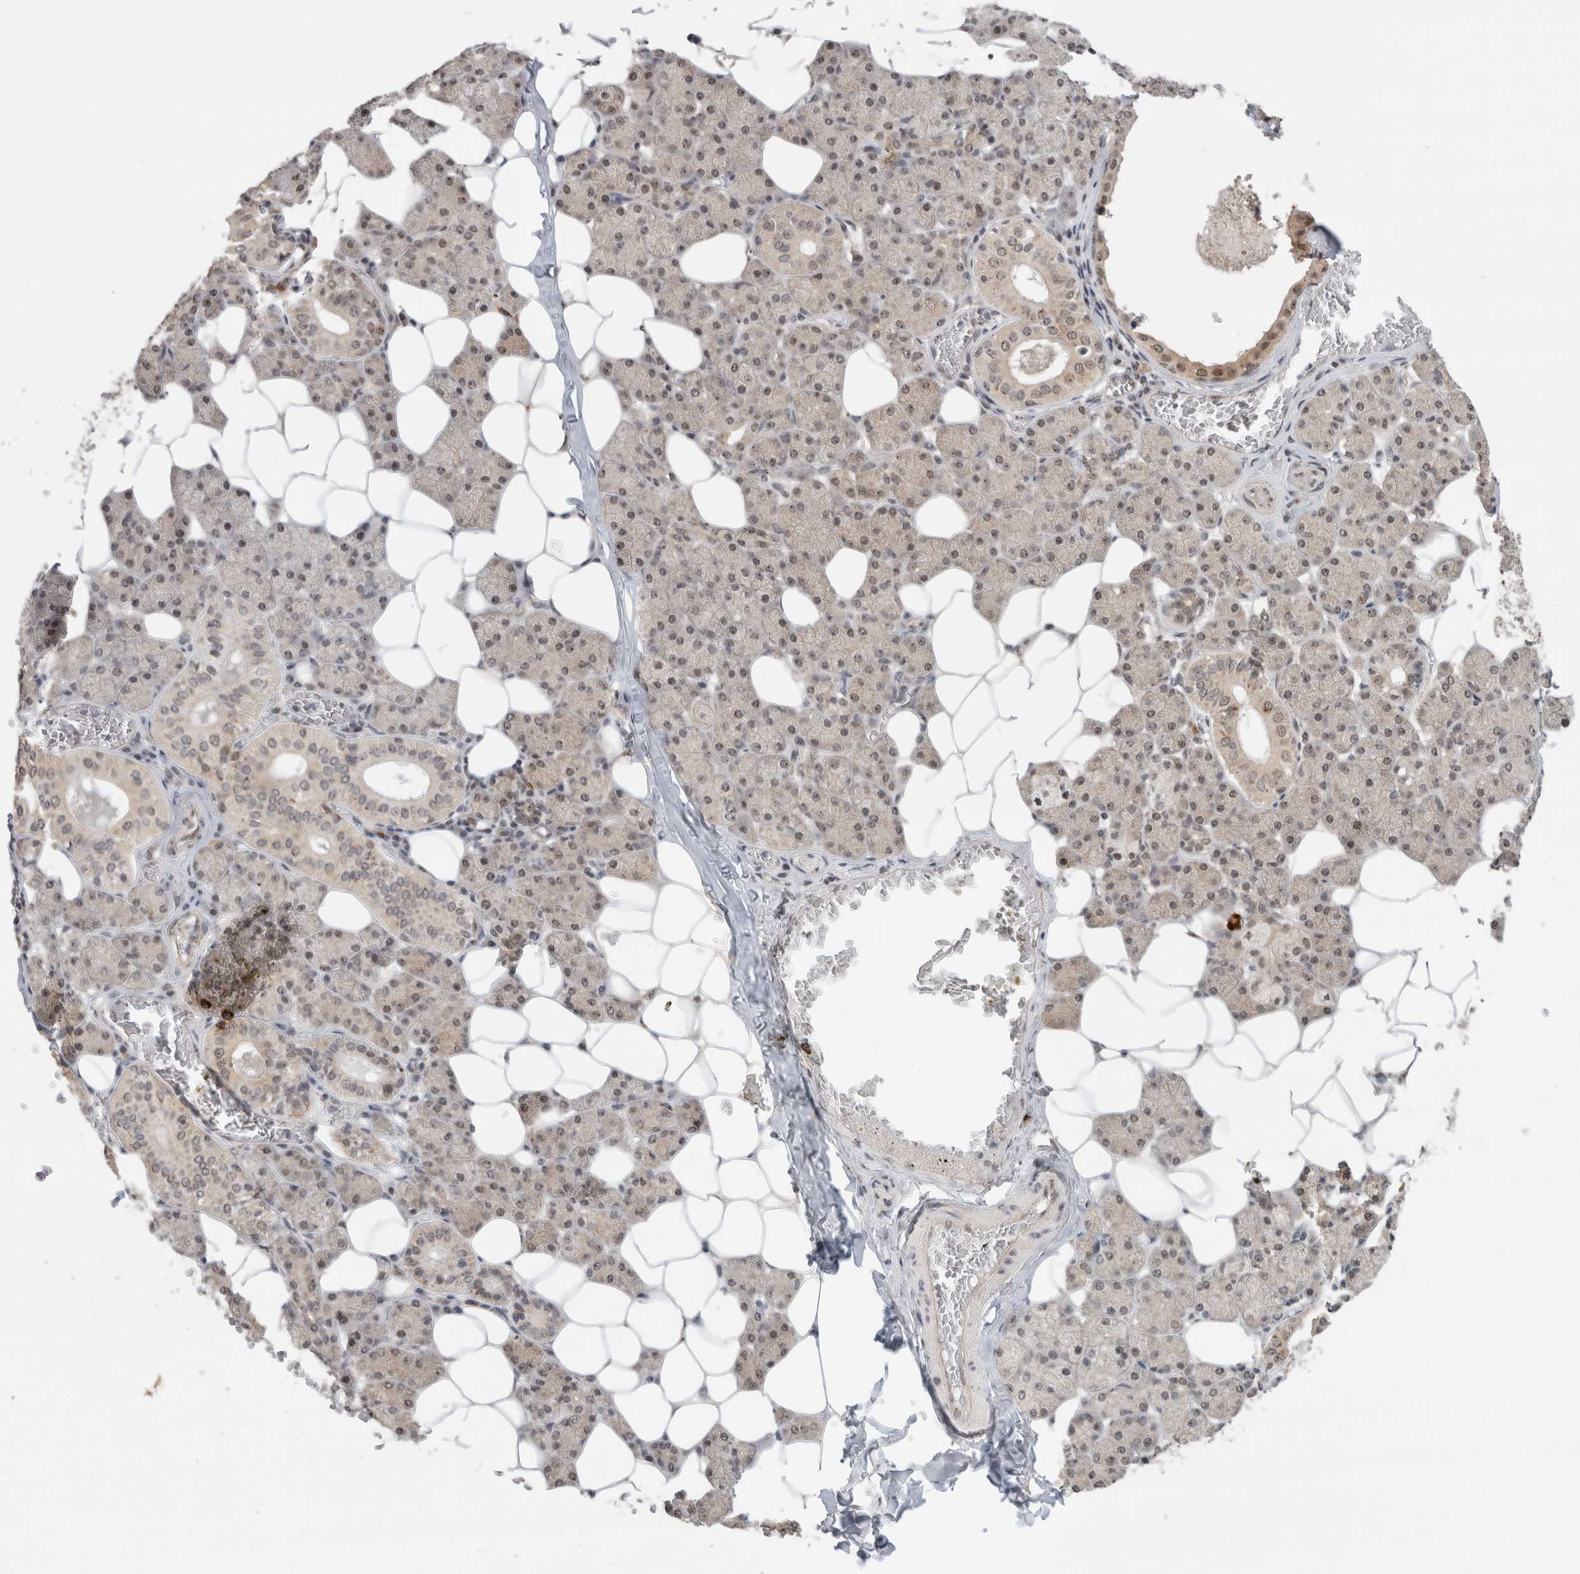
{"staining": {"intensity": "weak", "quantity": "<25%", "location": "cytoplasmic/membranous"}, "tissue": "salivary gland", "cell_type": "Glandular cells", "image_type": "normal", "snomed": [{"axis": "morphology", "description": "Normal tissue, NOS"}, {"axis": "topography", "description": "Salivary gland"}], "caption": "This histopathology image is of unremarkable salivary gland stained with immunohistochemistry to label a protein in brown with the nuclei are counter-stained blue. There is no positivity in glandular cells. The staining is performed using DAB (3,3'-diaminobenzidine) brown chromogen with nuclei counter-stained in using hematoxylin.", "gene": "MPHOSPH6", "patient": {"sex": "female", "age": 33}}